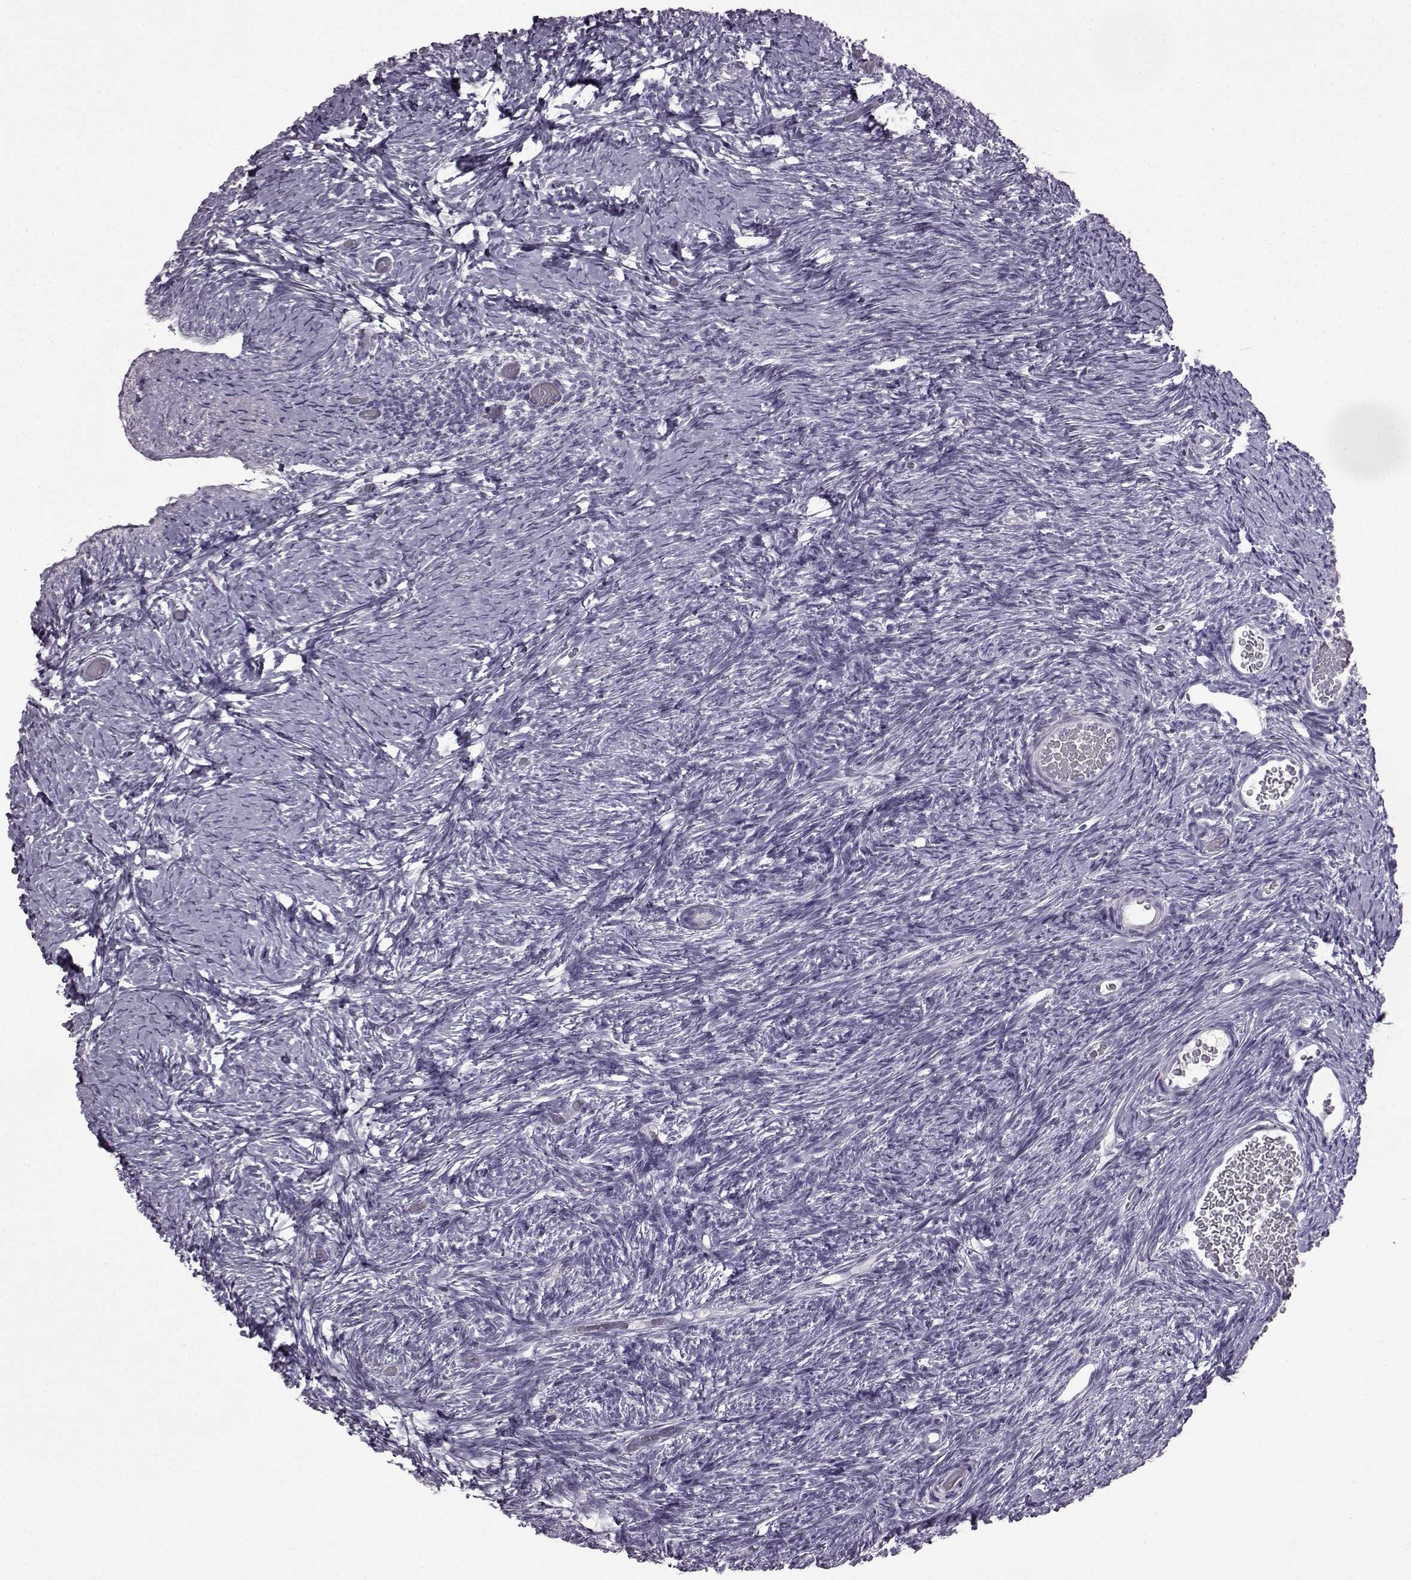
{"staining": {"intensity": "negative", "quantity": "none", "location": "none"}, "tissue": "ovary", "cell_type": "Follicle cells", "image_type": "normal", "snomed": [{"axis": "morphology", "description": "Normal tissue, NOS"}, {"axis": "topography", "description": "Ovary"}], "caption": "This is an IHC photomicrograph of benign ovary. There is no staining in follicle cells.", "gene": "SLC28A2", "patient": {"sex": "female", "age": 39}}